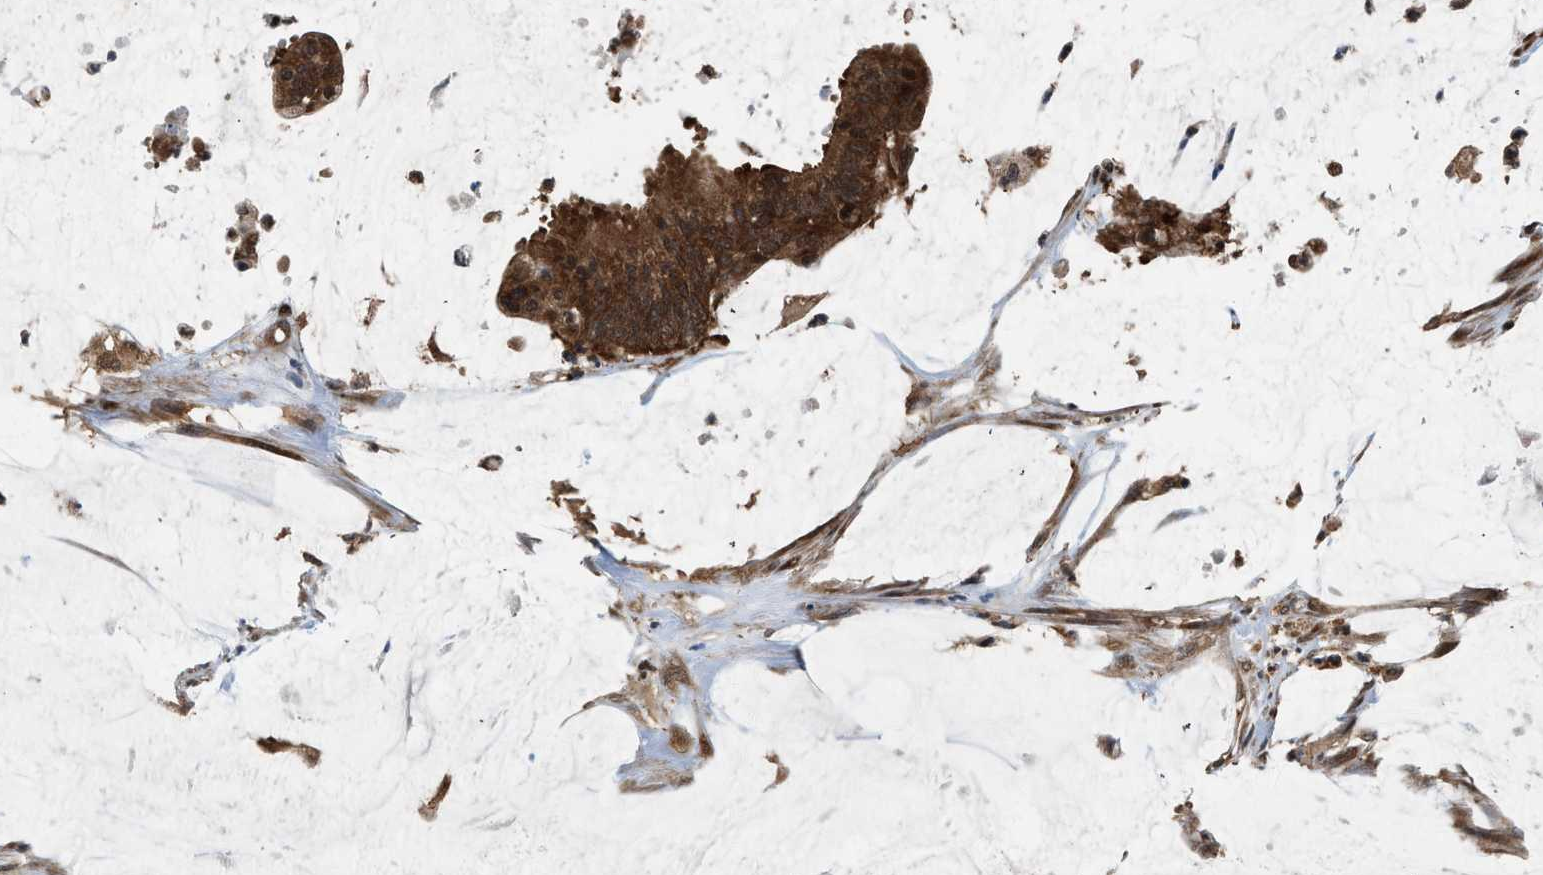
{"staining": {"intensity": "strong", "quantity": ">75%", "location": "cytoplasmic/membranous,nuclear"}, "tissue": "colorectal cancer", "cell_type": "Tumor cells", "image_type": "cancer", "snomed": [{"axis": "morphology", "description": "Adenocarcinoma, NOS"}, {"axis": "topography", "description": "Rectum"}], "caption": "Human colorectal cancer stained for a protein (brown) shows strong cytoplasmic/membranous and nuclear positive positivity in approximately >75% of tumor cells.", "gene": "OXSR1", "patient": {"sex": "female", "age": 66}}